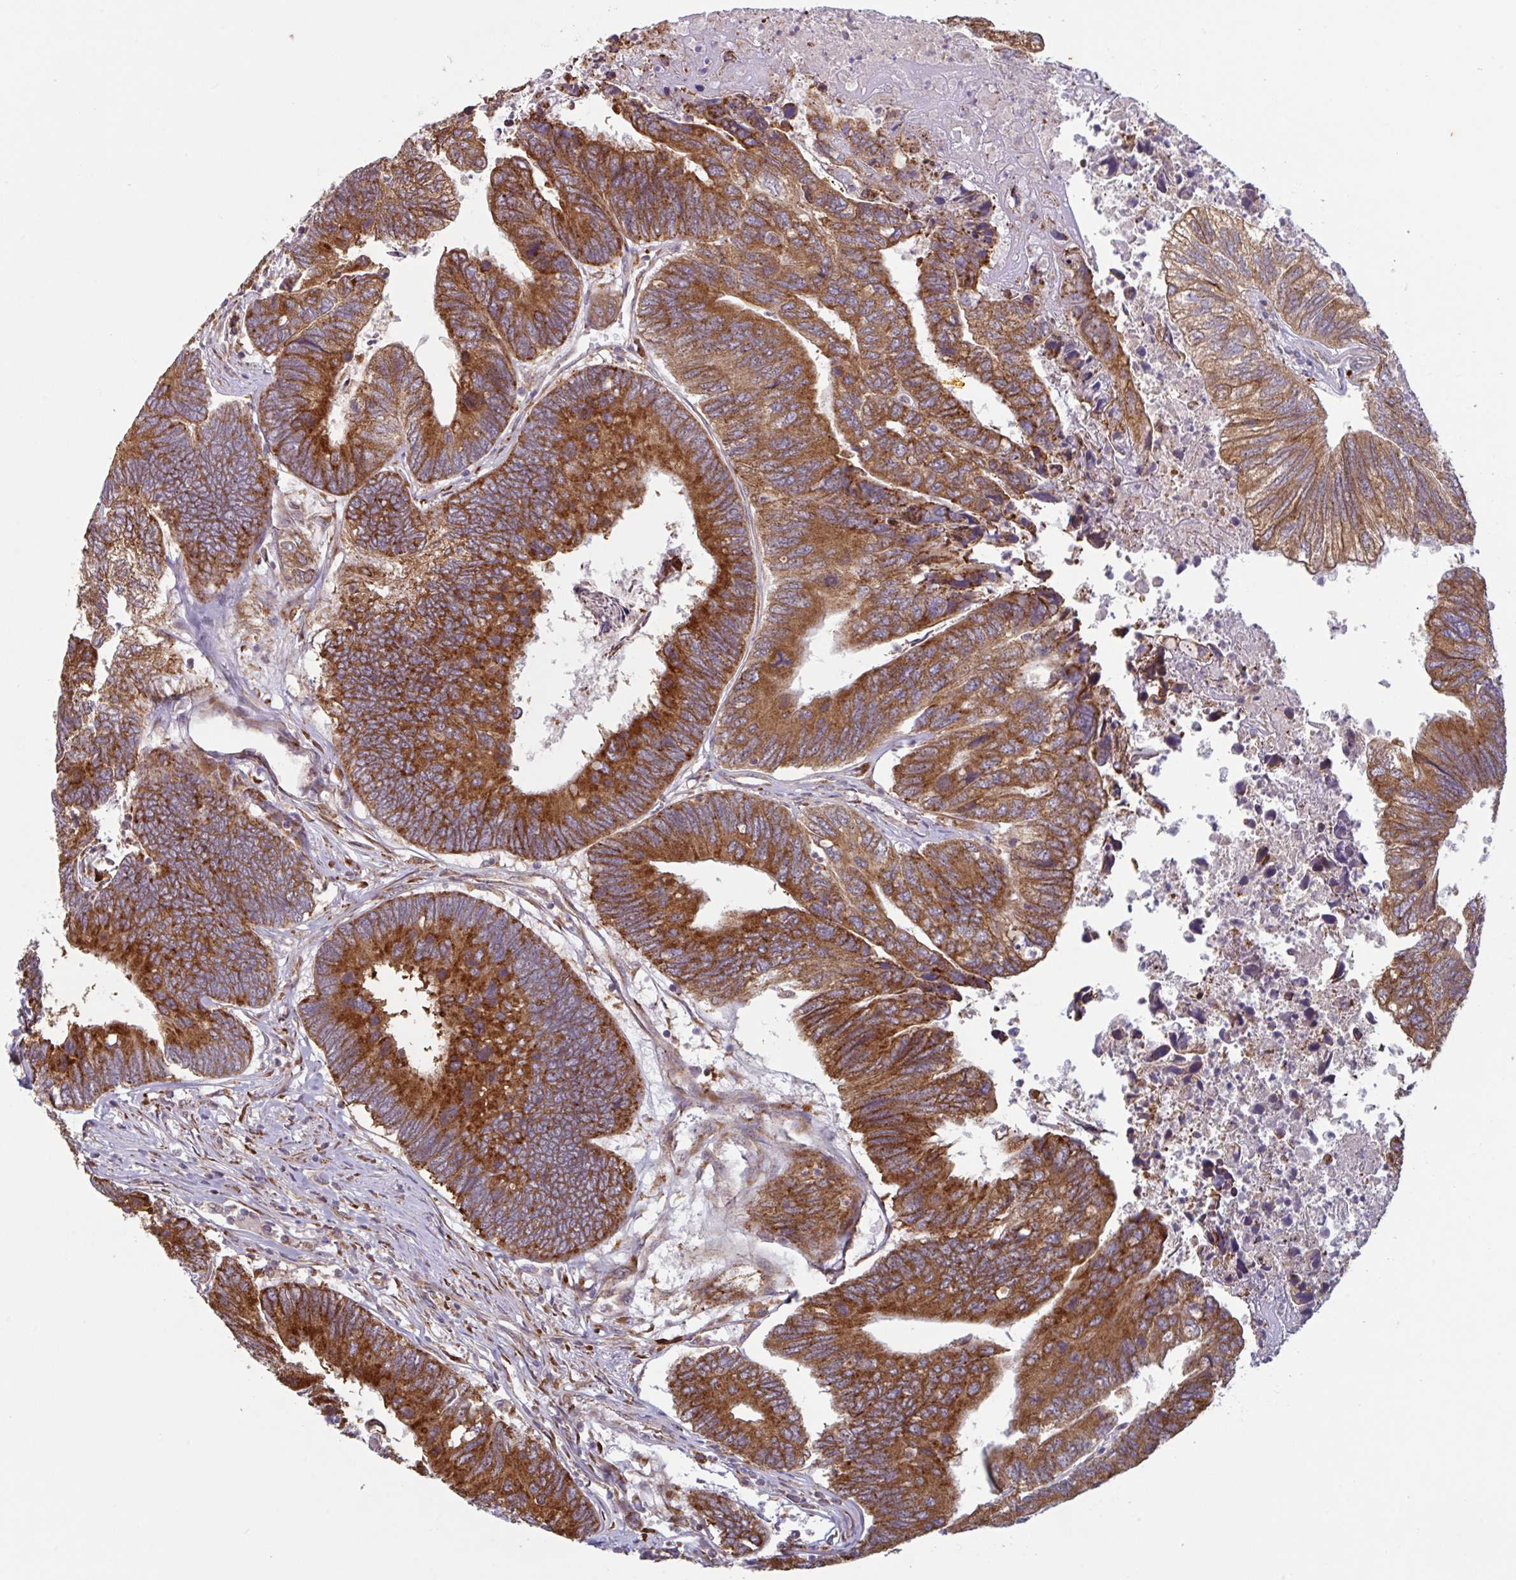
{"staining": {"intensity": "strong", "quantity": ">75%", "location": "cytoplasmic/membranous"}, "tissue": "colorectal cancer", "cell_type": "Tumor cells", "image_type": "cancer", "snomed": [{"axis": "morphology", "description": "Adenocarcinoma, NOS"}, {"axis": "topography", "description": "Colon"}], "caption": "A high-resolution micrograph shows immunohistochemistry staining of colorectal adenocarcinoma, which displays strong cytoplasmic/membranous positivity in approximately >75% of tumor cells.", "gene": "RIT1", "patient": {"sex": "female", "age": 67}}